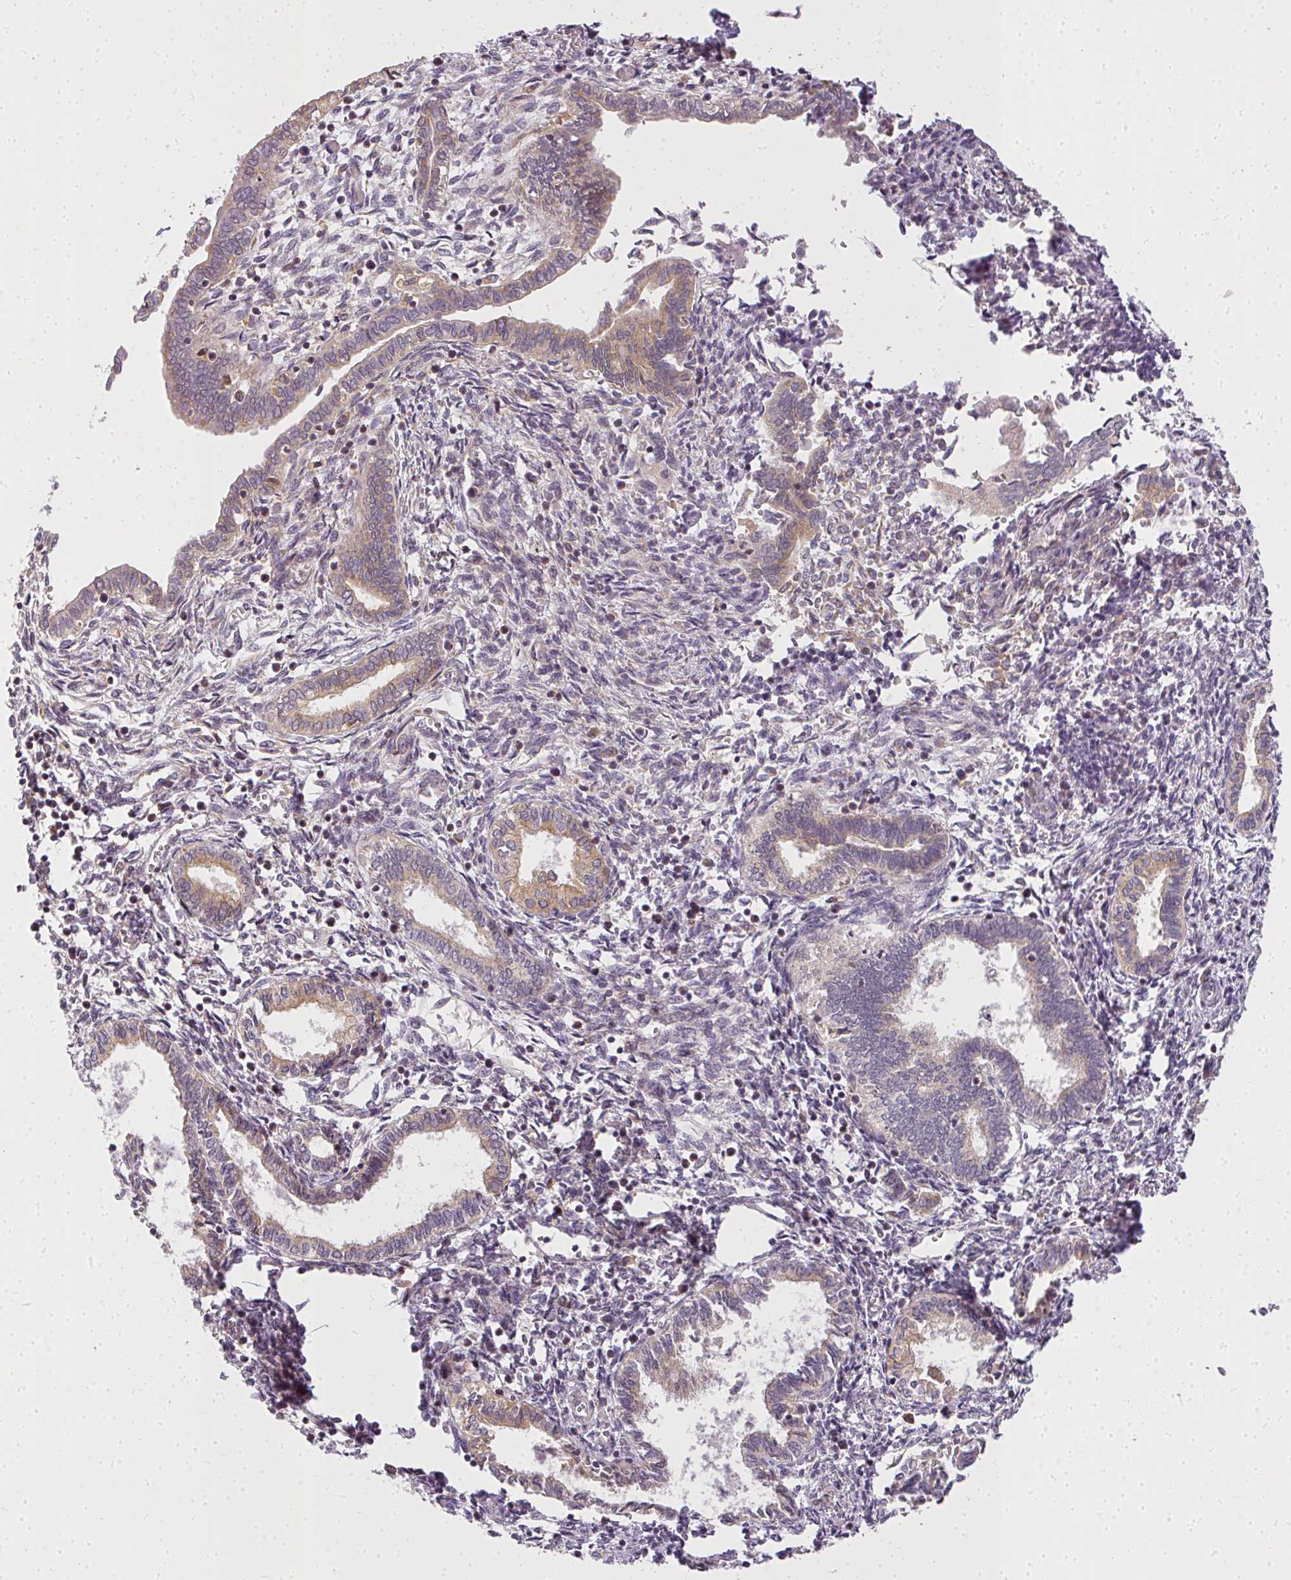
{"staining": {"intensity": "negative", "quantity": "none", "location": "none"}, "tissue": "endometrium", "cell_type": "Cells in endometrial stroma", "image_type": "normal", "snomed": [{"axis": "morphology", "description": "Normal tissue, NOS"}, {"axis": "topography", "description": "Endometrium"}], "caption": "Protein analysis of benign endometrium reveals no significant positivity in cells in endometrial stroma. (Brightfield microscopy of DAB (3,3'-diaminobenzidine) immunohistochemistry at high magnification).", "gene": "MED19", "patient": {"sex": "female", "age": 37}}